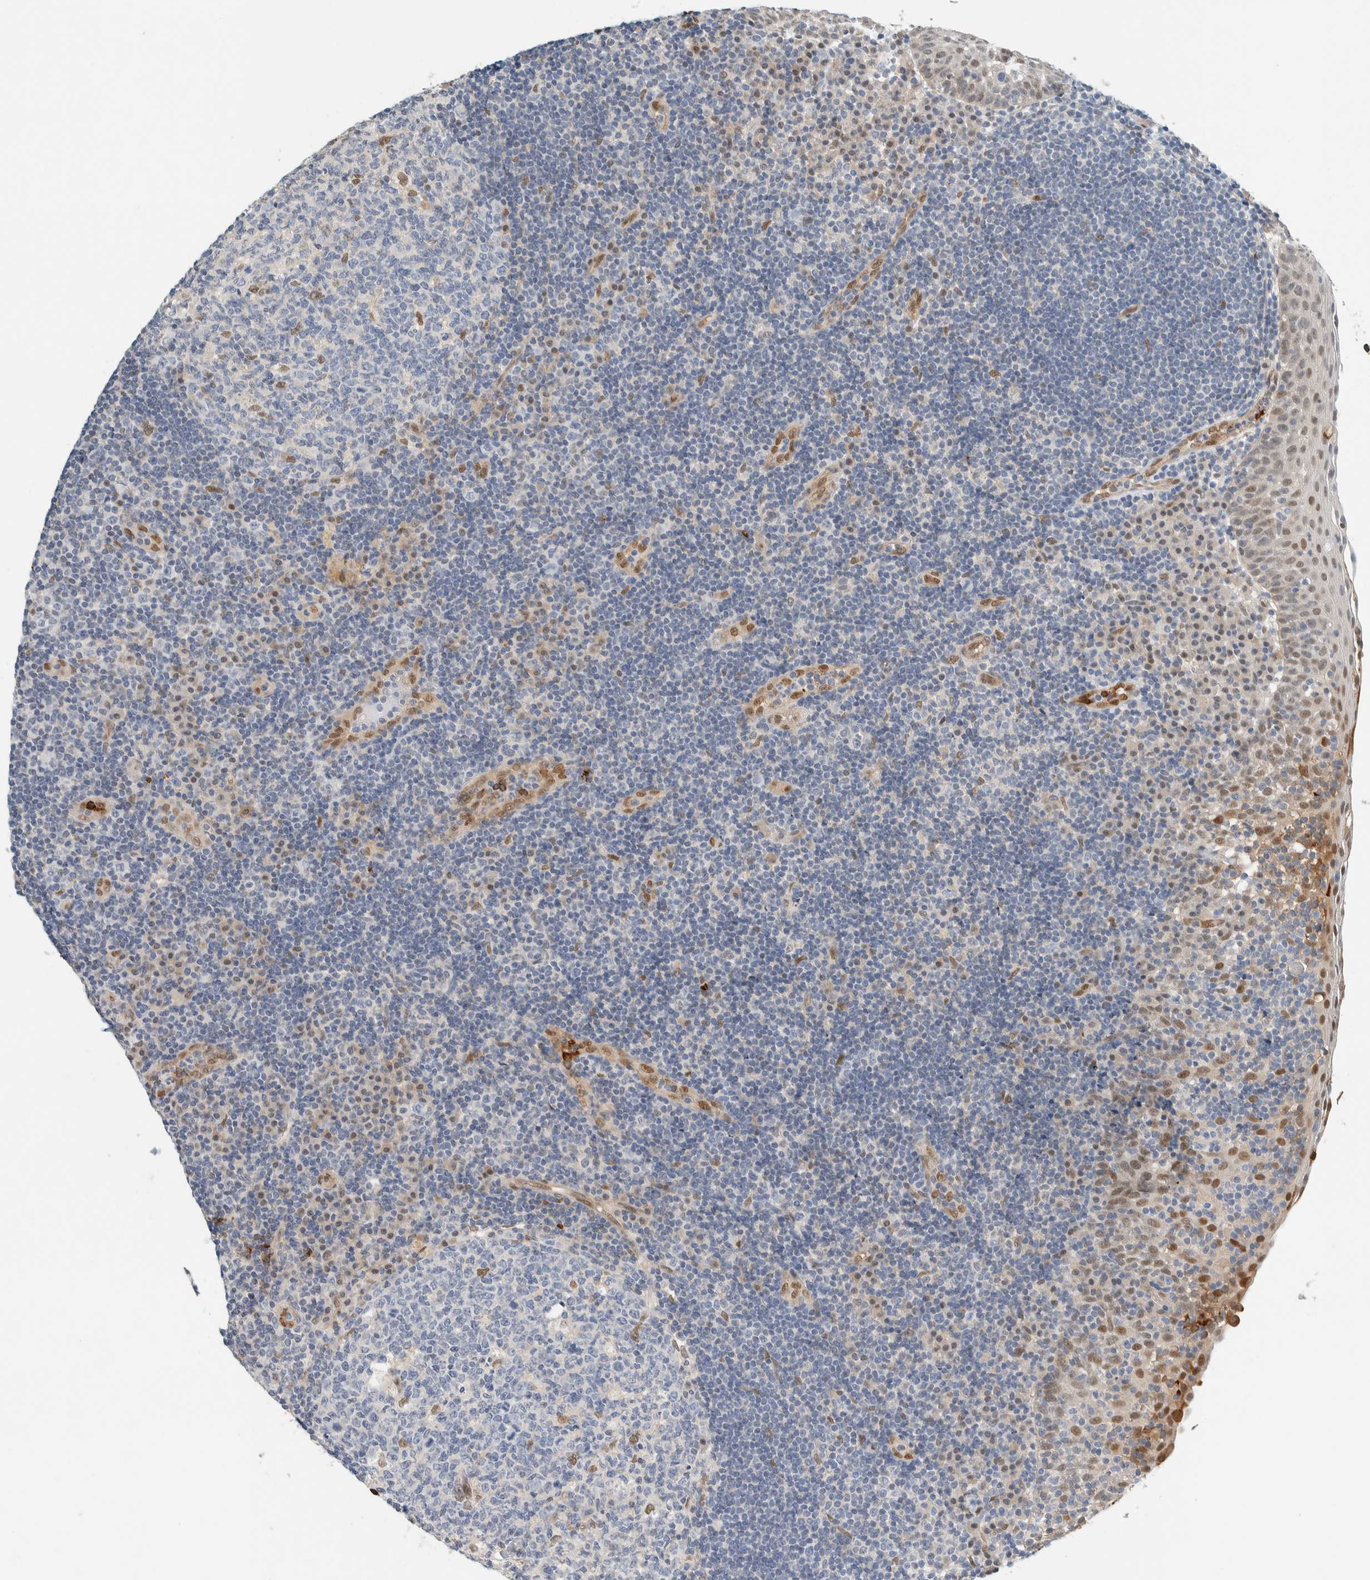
{"staining": {"intensity": "moderate", "quantity": "<25%", "location": "nuclear"}, "tissue": "tonsil", "cell_type": "Germinal center cells", "image_type": "normal", "snomed": [{"axis": "morphology", "description": "Normal tissue, NOS"}, {"axis": "topography", "description": "Tonsil"}], "caption": "IHC staining of normal tonsil, which reveals low levels of moderate nuclear expression in approximately <25% of germinal center cells indicating moderate nuclear protein staining. The staining was performed using DAB (3,3'-diaminobenzidine) (brown) for protein detection and nuclei were counterstained in hematoxylin (blue).", "gene": "TSTD2", "patient": {"sex": "female", "age": 40}}